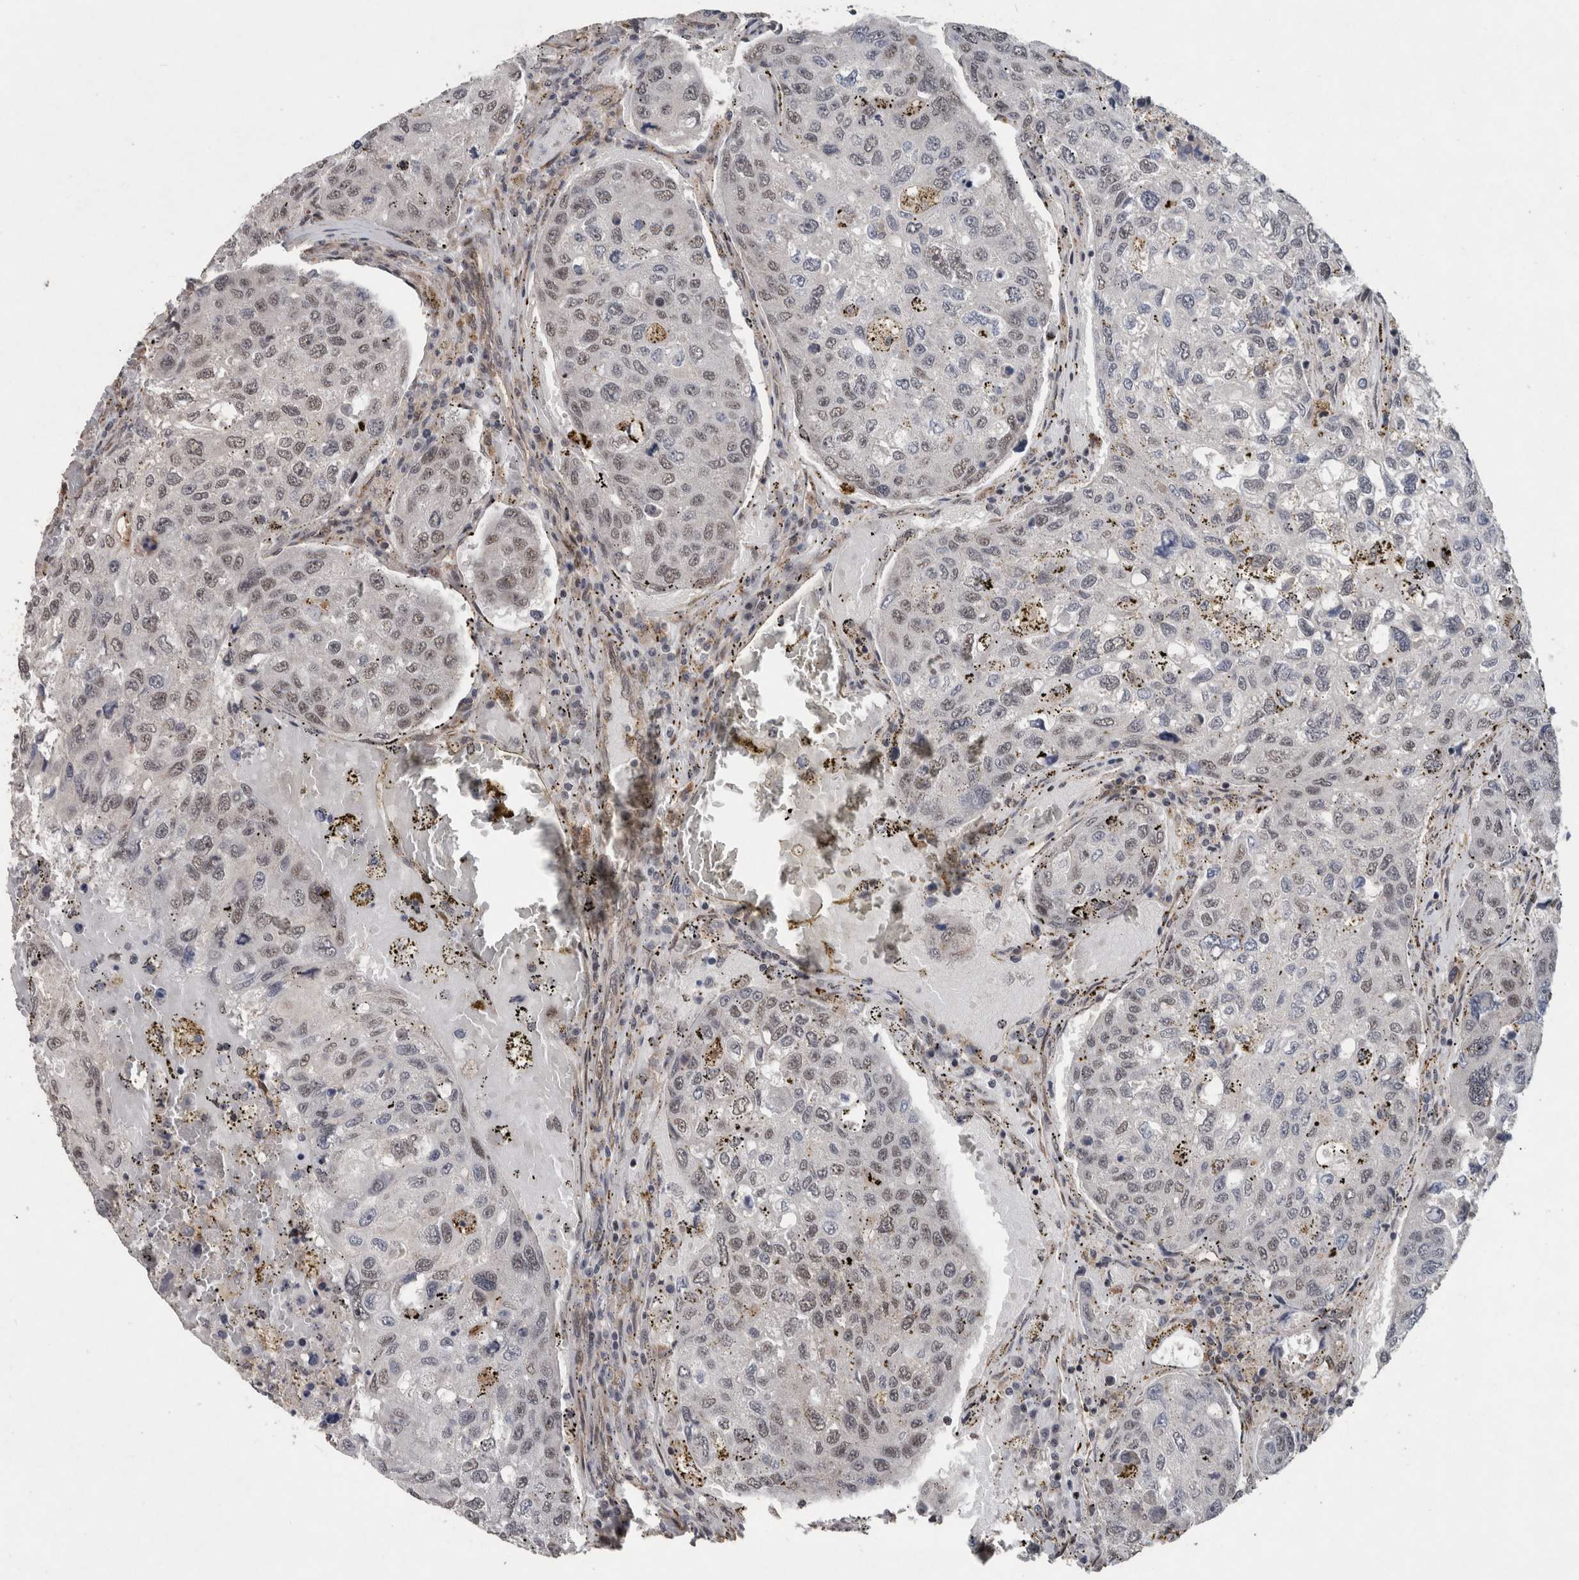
{"staining": {"intensity": "weak", "quantity": "25%-75%", "location": "nuclear"}, "tissue": "urothelial cancer", "cell_type": "Tumor cells", "image_type": "cancer", "snomed": [{"axis": "morphology", "description": "Urothelial carcinoma, High grade"}, {"axis": "topography", "description": "Lymph node"}, {"axis": "topography", "description": "Urinary bladder"}], "caption": "Tumor cells demonstrate low levels of weak nuclear expression in about 25%-75% of cells in human urothelial cancer. The staining was performed using DAB (3,3'-diaminobenzidine), with brown indicating positive protein expression. Nuclei are stained blue with hematoxylin.", "gene": "GIMAP6", "patient": {"sex": "male", "age": 51}}